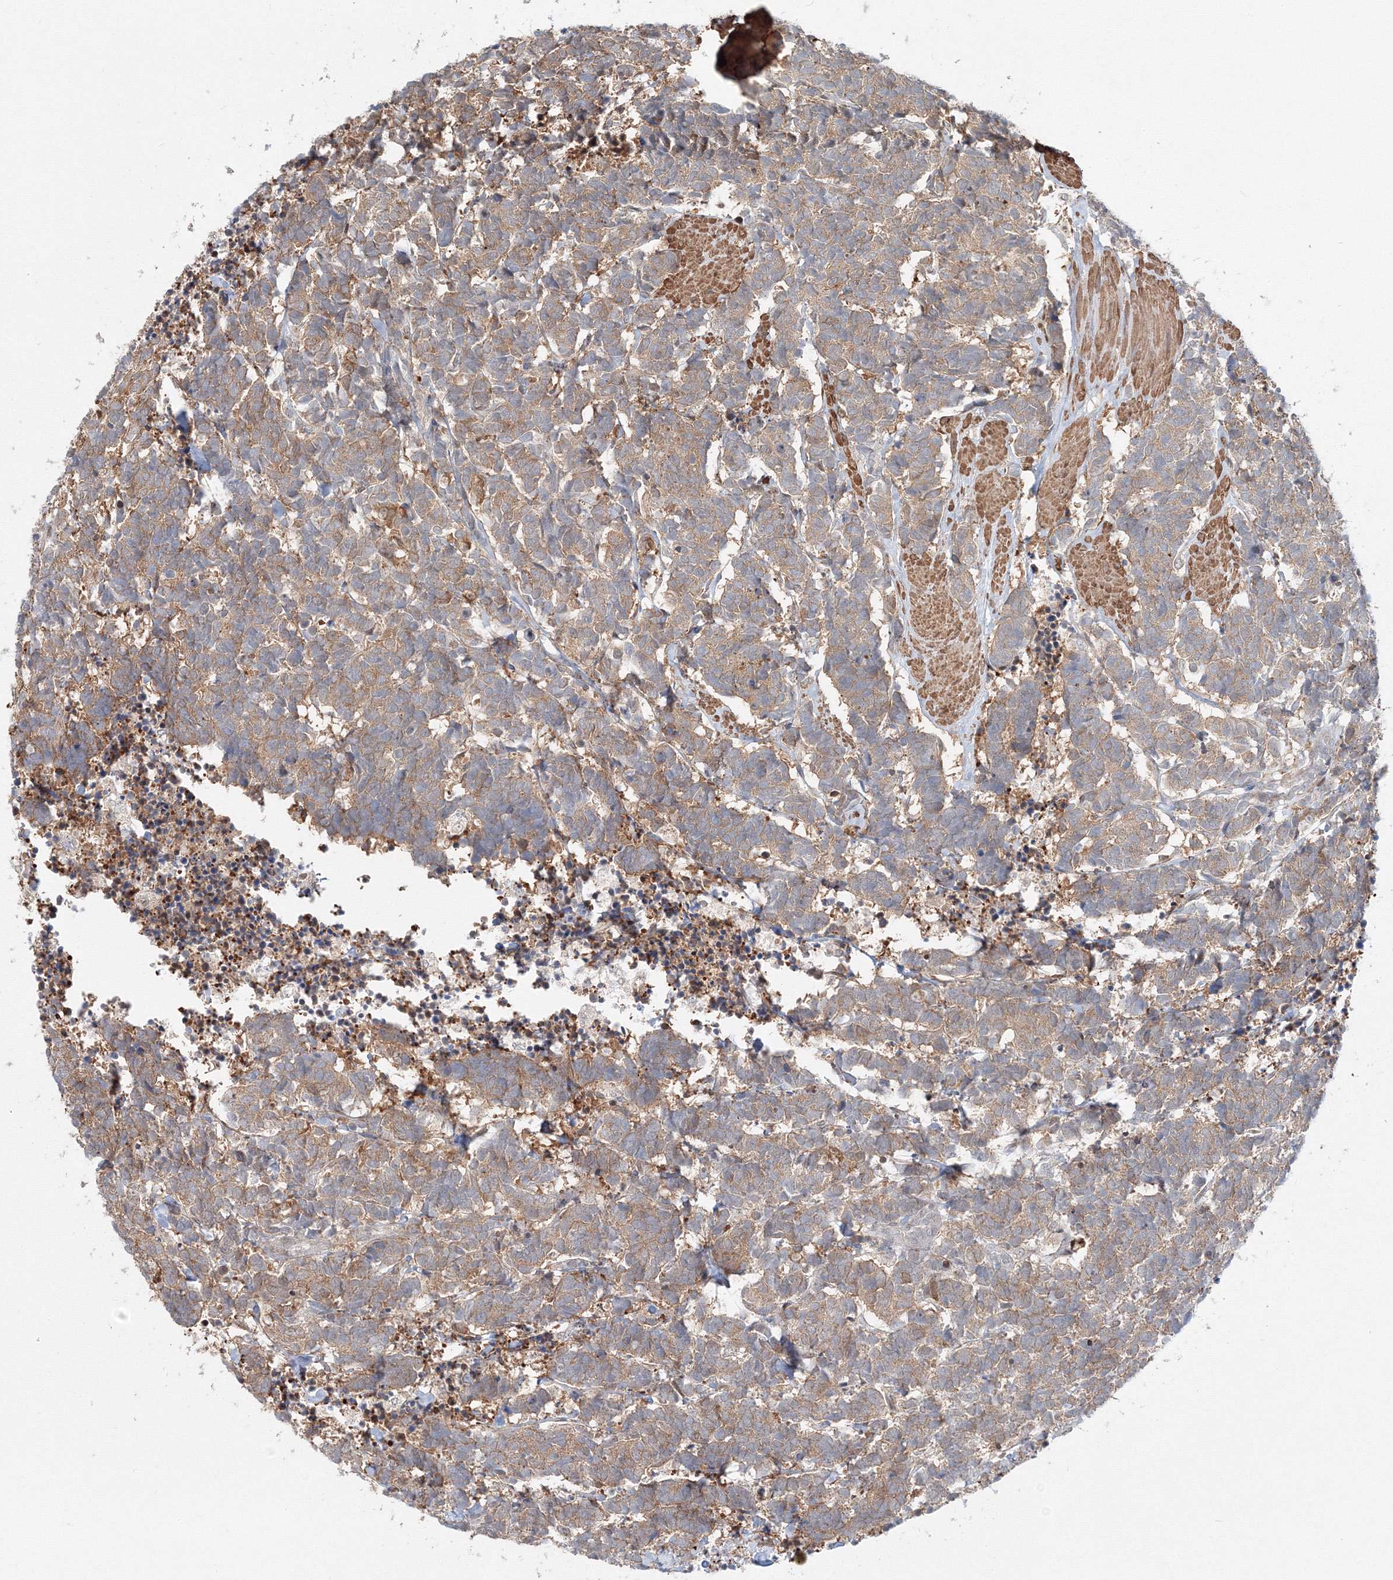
{"staining": {"intensity": "moderate", "quantity": ">75%", "location": "cytoplasmic/membranous"}, "tissue": "carcinoid", "cell_type": "Tumor cells", "image_type": "cancer", "snomed": [{"axis": "morphology", "description": "Carcinoma, NOS"}, {"axis": "morphology", "description": "Carcinoid, malignant, NOS"}, {"axis": "topography", "description": "Urinary bladder"}], "caption": "Tumor cells reveal medium levels of moderate cytoplasmic/membranous staining in approximately >75% of cells in malignant carcinoid.", "gene": "ARHGAP21", "patient": {"sex": "male", "age": 57}}